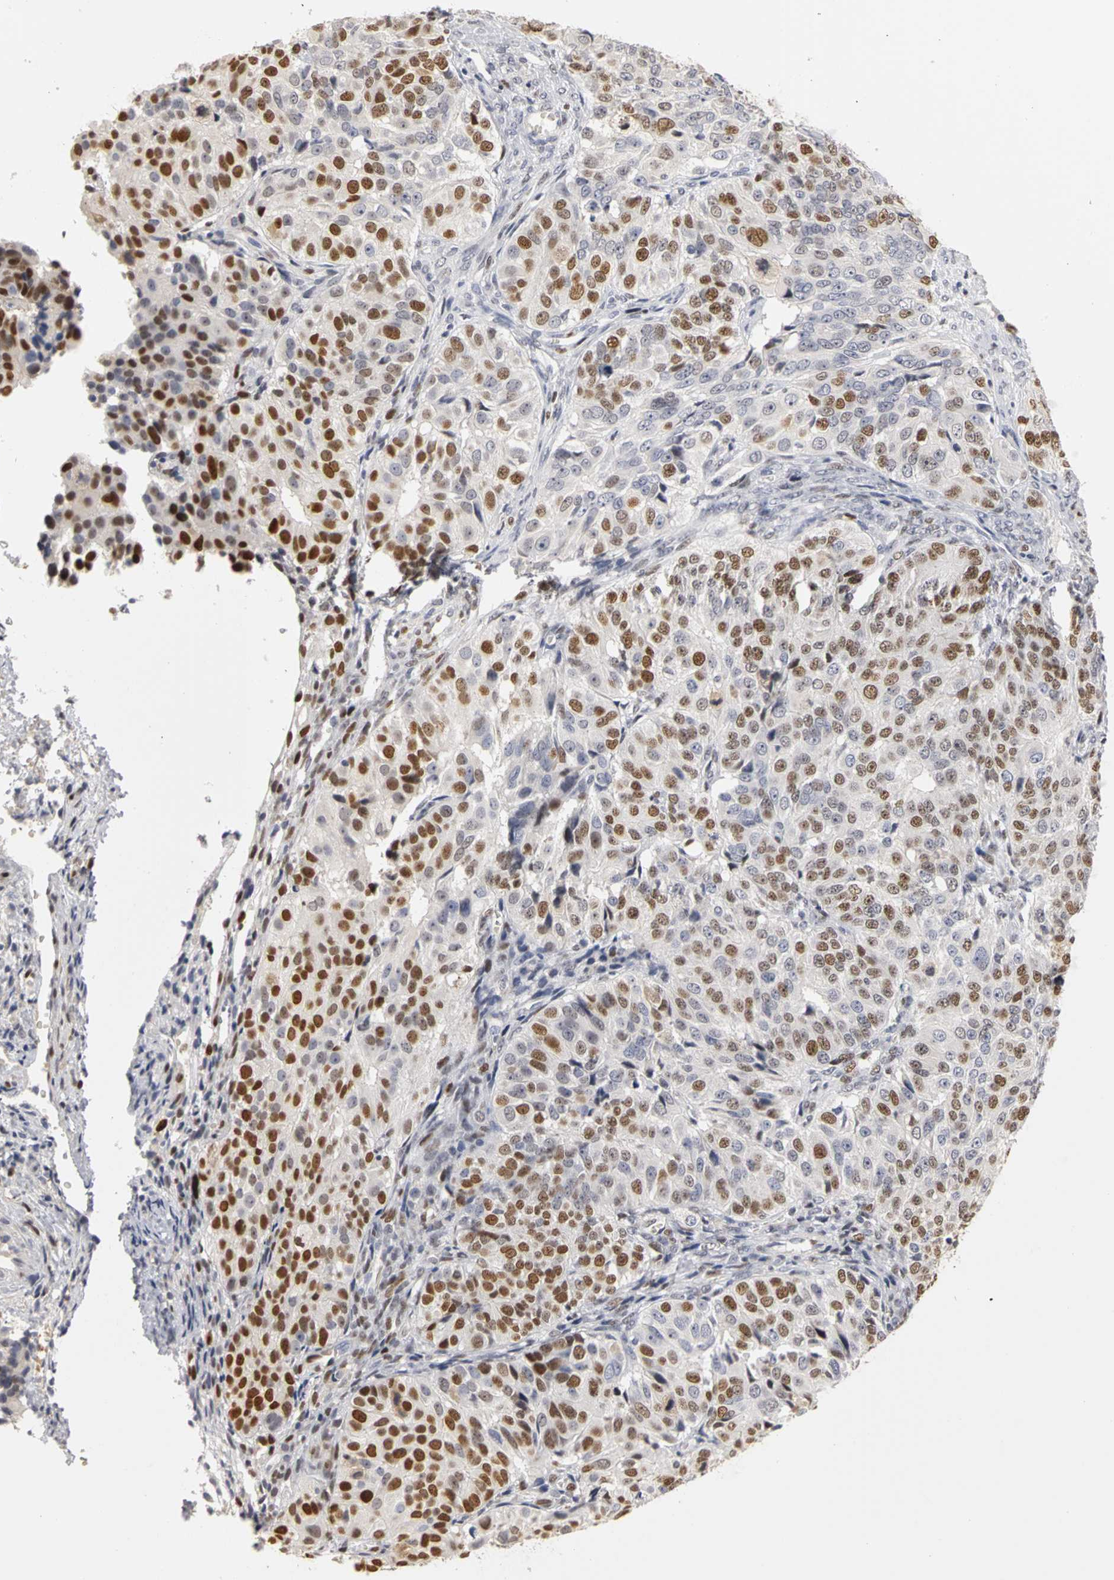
{"staining": {"intensity": "moderate", "quantity": "25%-75%", "location": "nuclear"}, "tissue": "ovarian cancer", "cell_type": "Tumor cells", "image_type": "cancer", "snomed": [{"axis": "morphology", "description": "Carcinoma, endometroid"}, {"axis": "topography", "description": "Ovary"}], "caption": "Approximately 25%-75% of tumor cells in ovarian endometroid carcinoma display moderate nuclear protein staining as visualized by brown immunohistochemical staining.", "gene": "MCM6", "patient": {"sex": "female", "age": 51}}